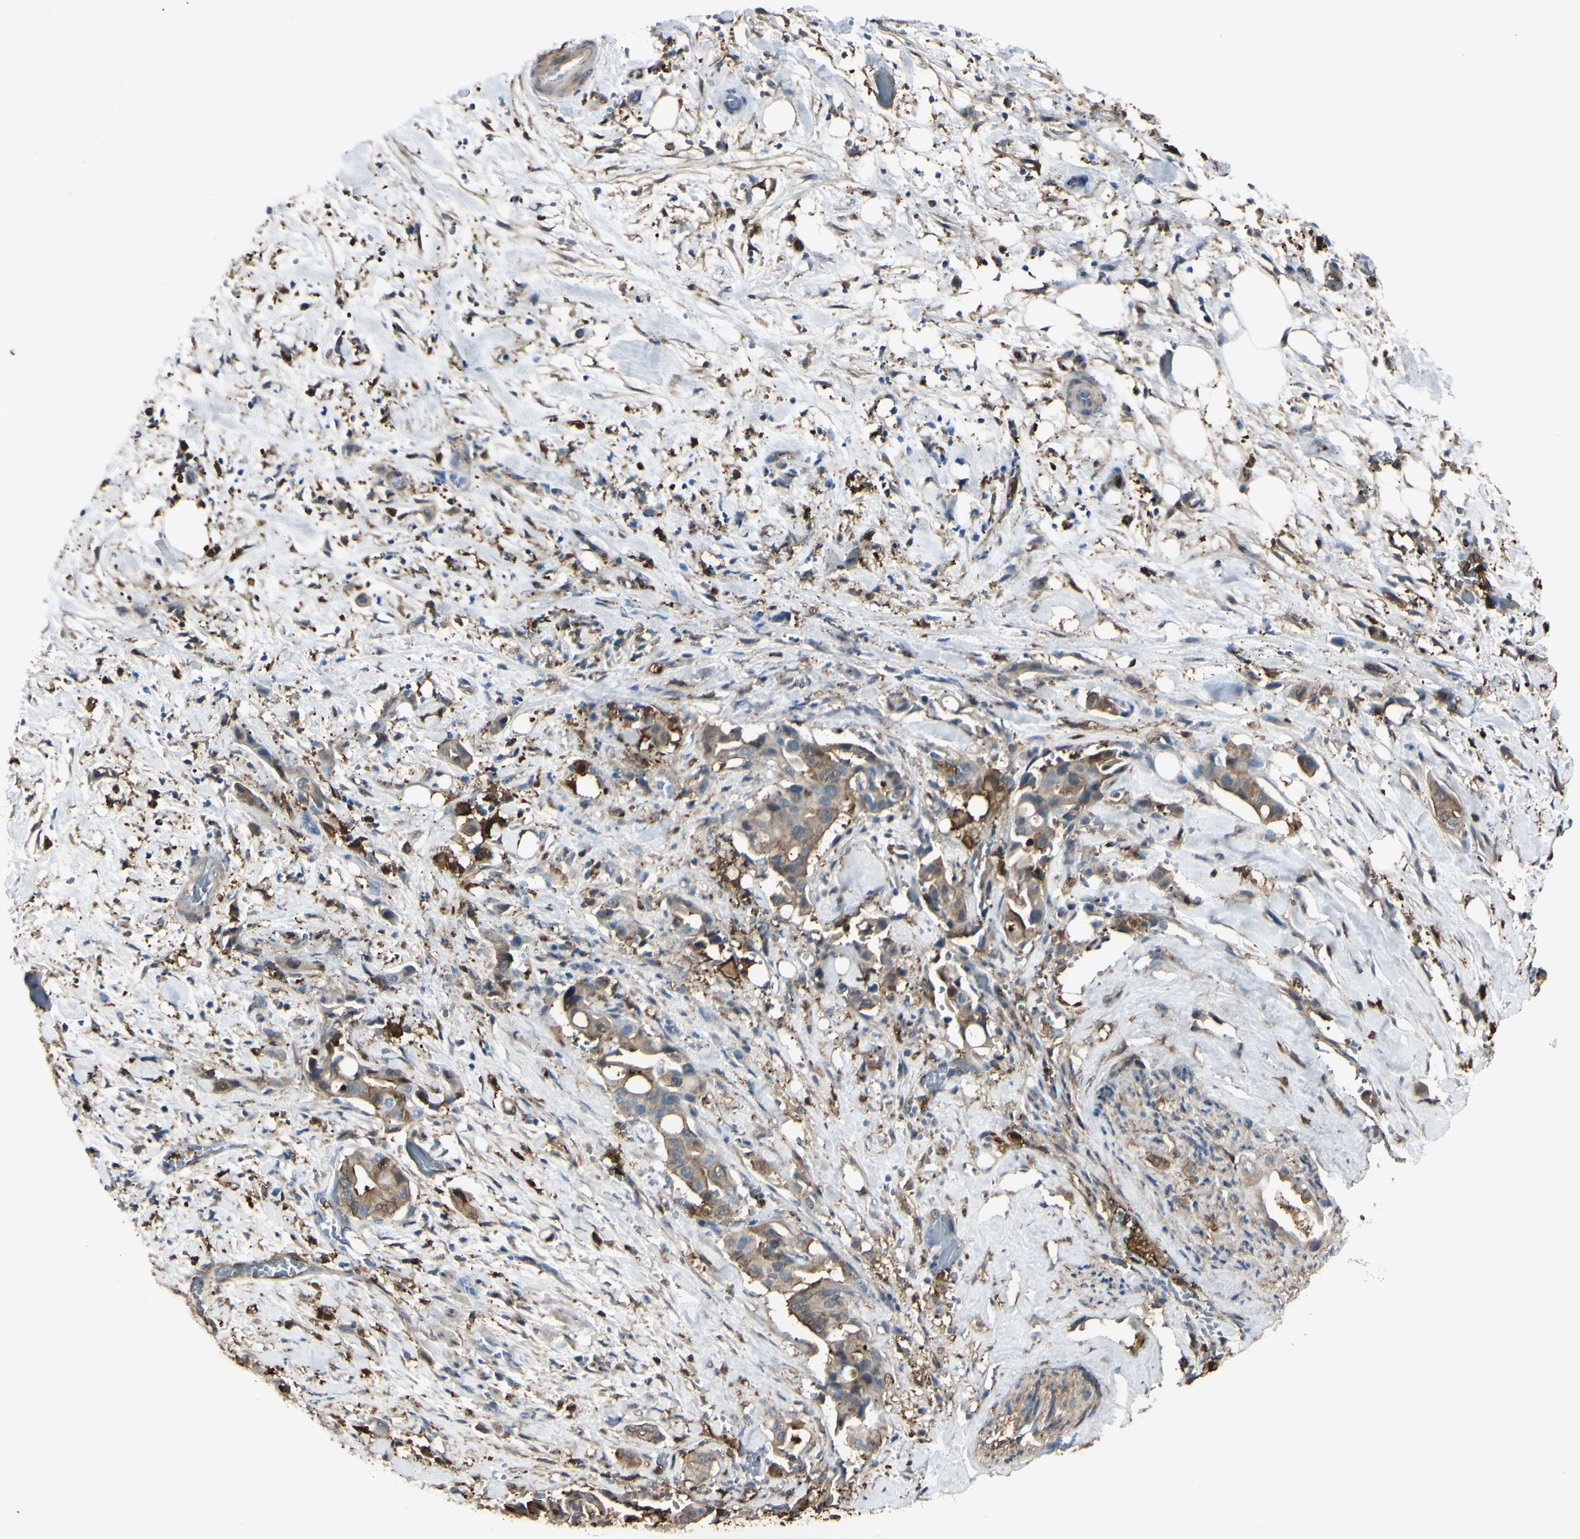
{"staining": {"intensity": "moderate", "quantity": "<25%", "location": "cytoplasmic/membranous"}, "tissue": "liver cancer", "cell_type": "Tumor cells", "image_type": "cancer", "snomed": [{"axis": "morphology", "description": "Cholangiocarcinoma"}, {"axis": "topography", "description": "Liver"}], "caption": "Liver cancer stained with a brown dye demonstrates moderate cytoplasmic/membranous positive staining in approximately <25% of tumor cells.", "gene": "GSN", "patient": {"sex": "female", "age": 68}}